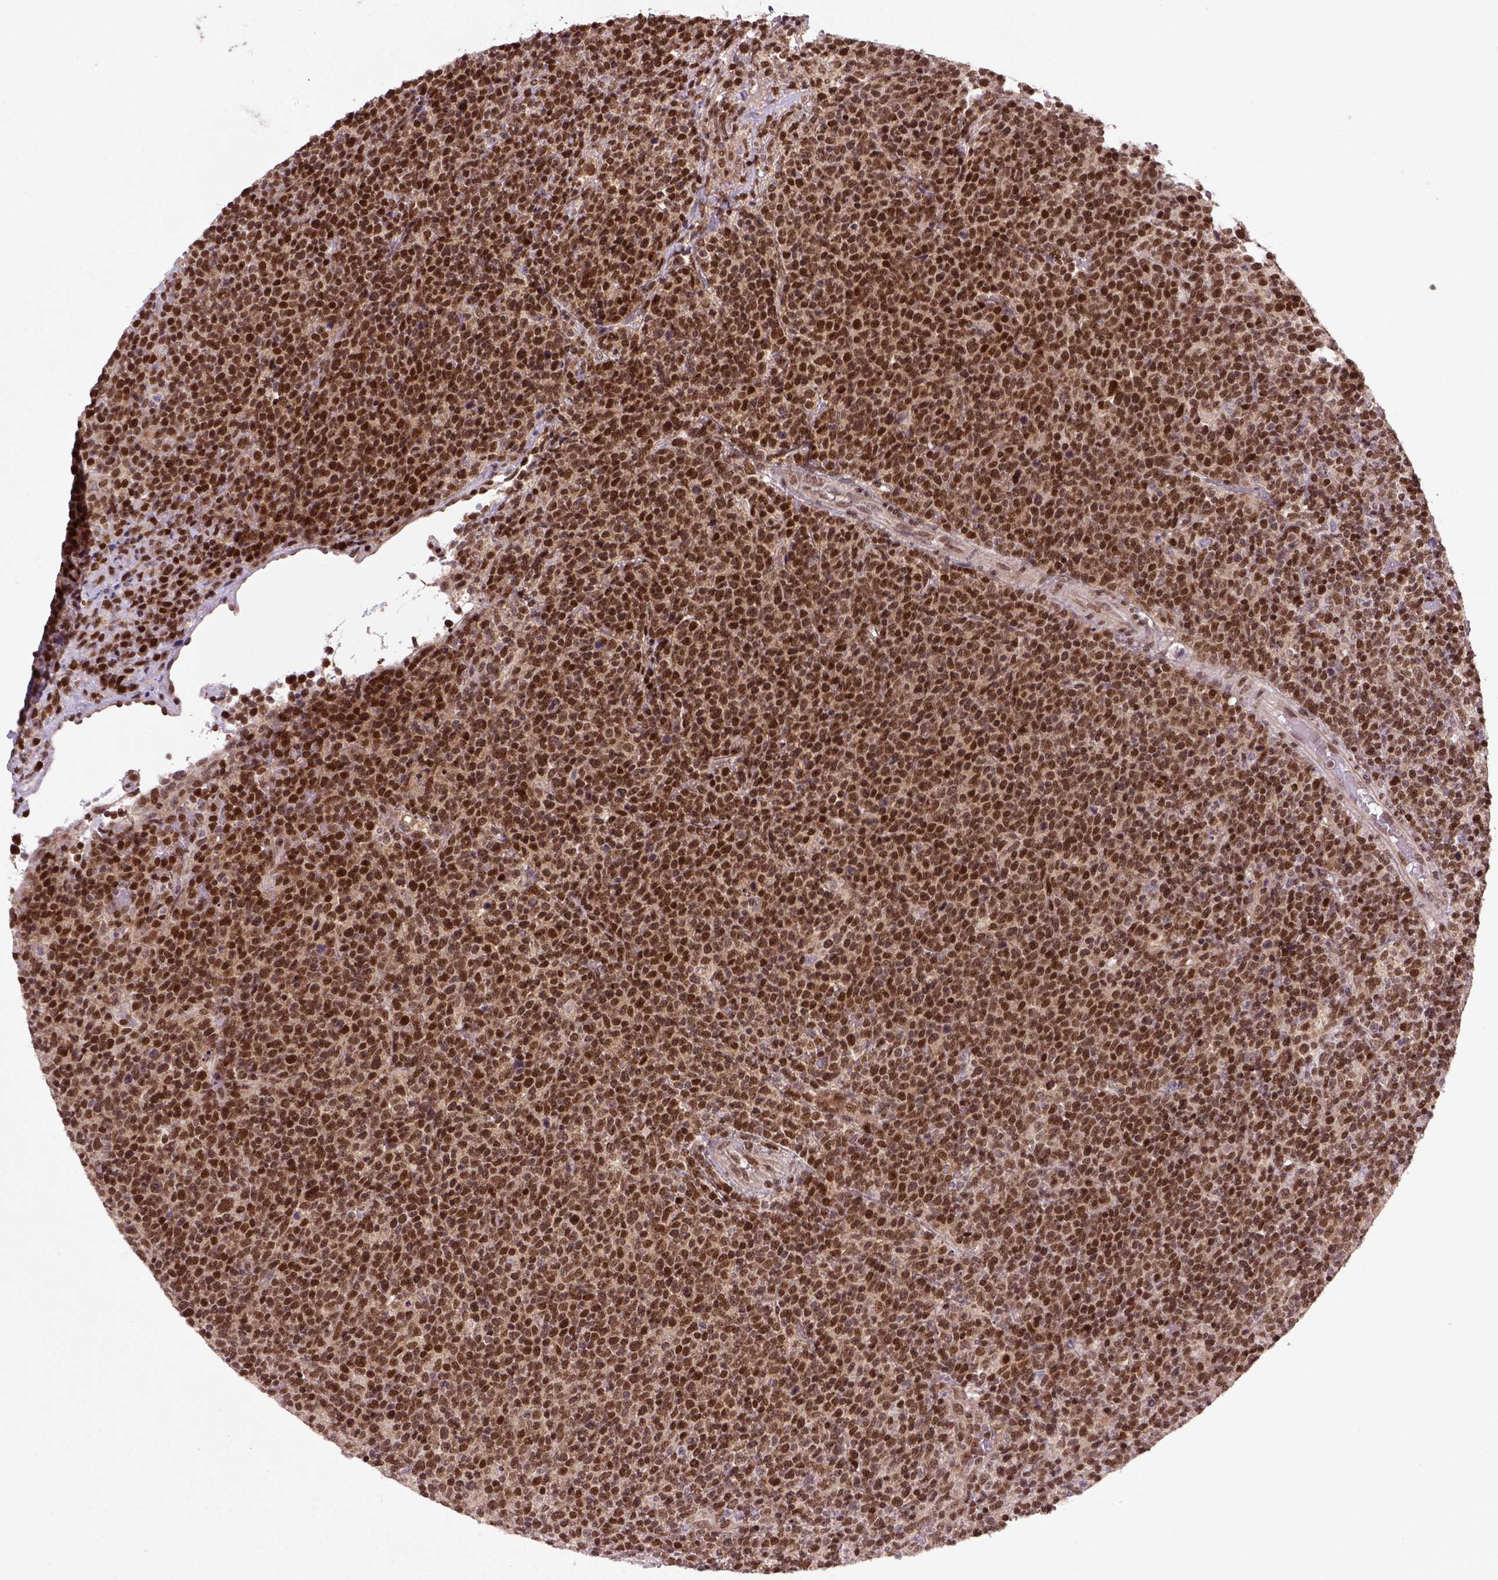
{"staining": {"intensity": "moderate", "quantity": ">75%", "location": "nuclear"}, "tissue": "lymphoma", "cell_type": "Tumor cells", "image_type": "cancer", "snomed": [{"axis": "morphology", "description": "Malignant lymphoma, non-Hodgkin's type, High grade"}, {"axis": "topography", "description": "Lymph node"}], "caption": "An image of lymphoma stained for a protein shows moderate nuclear brown staining in tumor cells. Nuclei are stained in blue.", "gene": "MGMT", "patient": {"sex": "male", "age": 61}}